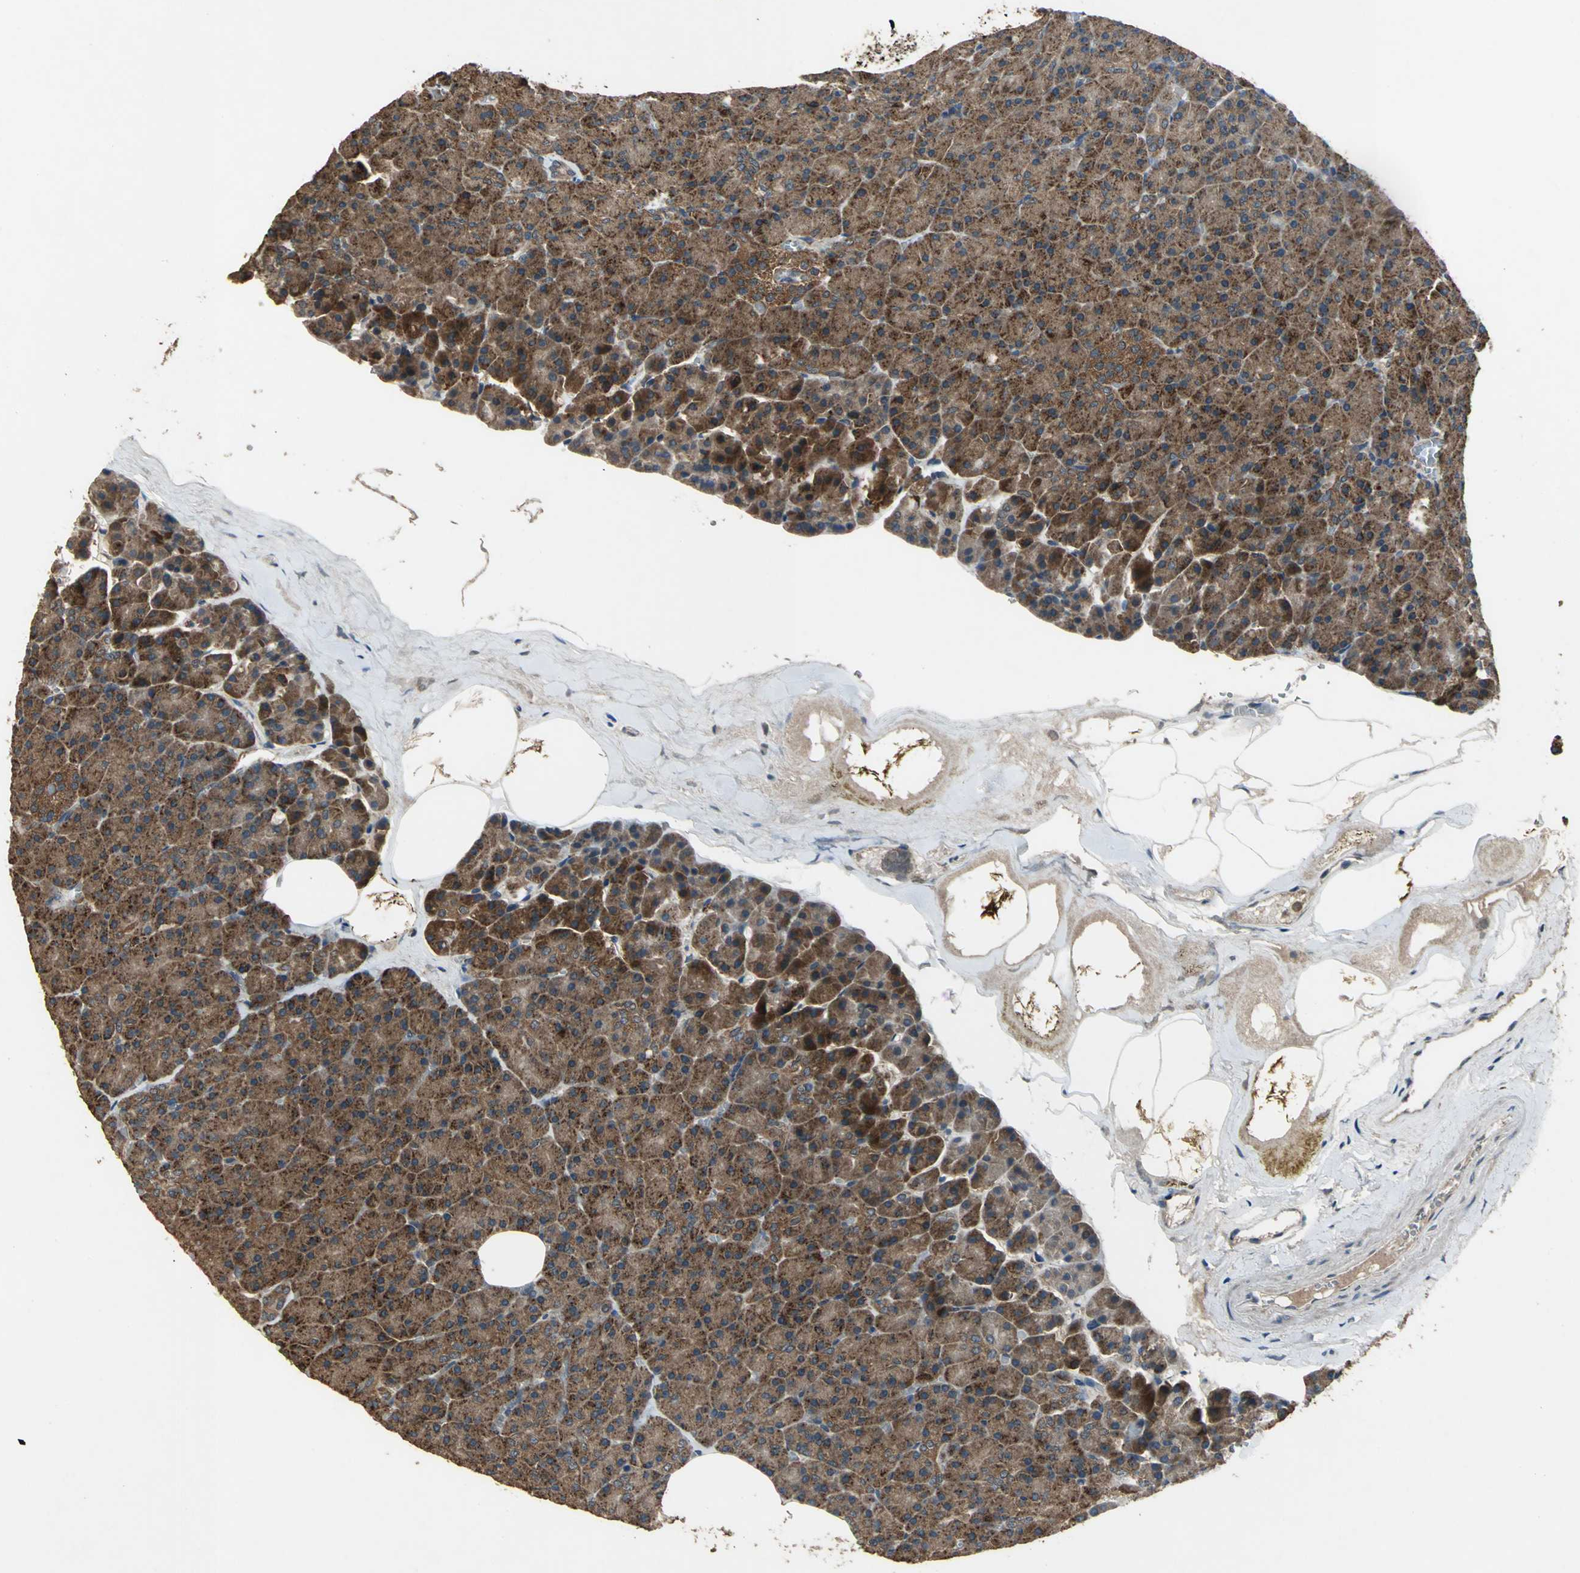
{"staining": {"intensity": "strong", "quantity": ">75%", "location": "cytoplasmic/membranous"}, "tissue": "pancreas", "cell_type": "Exocrine glandular cells", "image_type": "normal", "snomed": [{"axis": "morphology", "description": "Normal tissue, NOS"}, {"axis": "topography", "description": "Pancreas"}], "caption": "Pancreas stained with DAB immunohistochemistry reveals high levels of strong cytoplasmic/membranous expression in approximately >75% of exocrine glandular cells.", "gene": "ZNF608", "patient": {"sex": "female", "age": 35}}